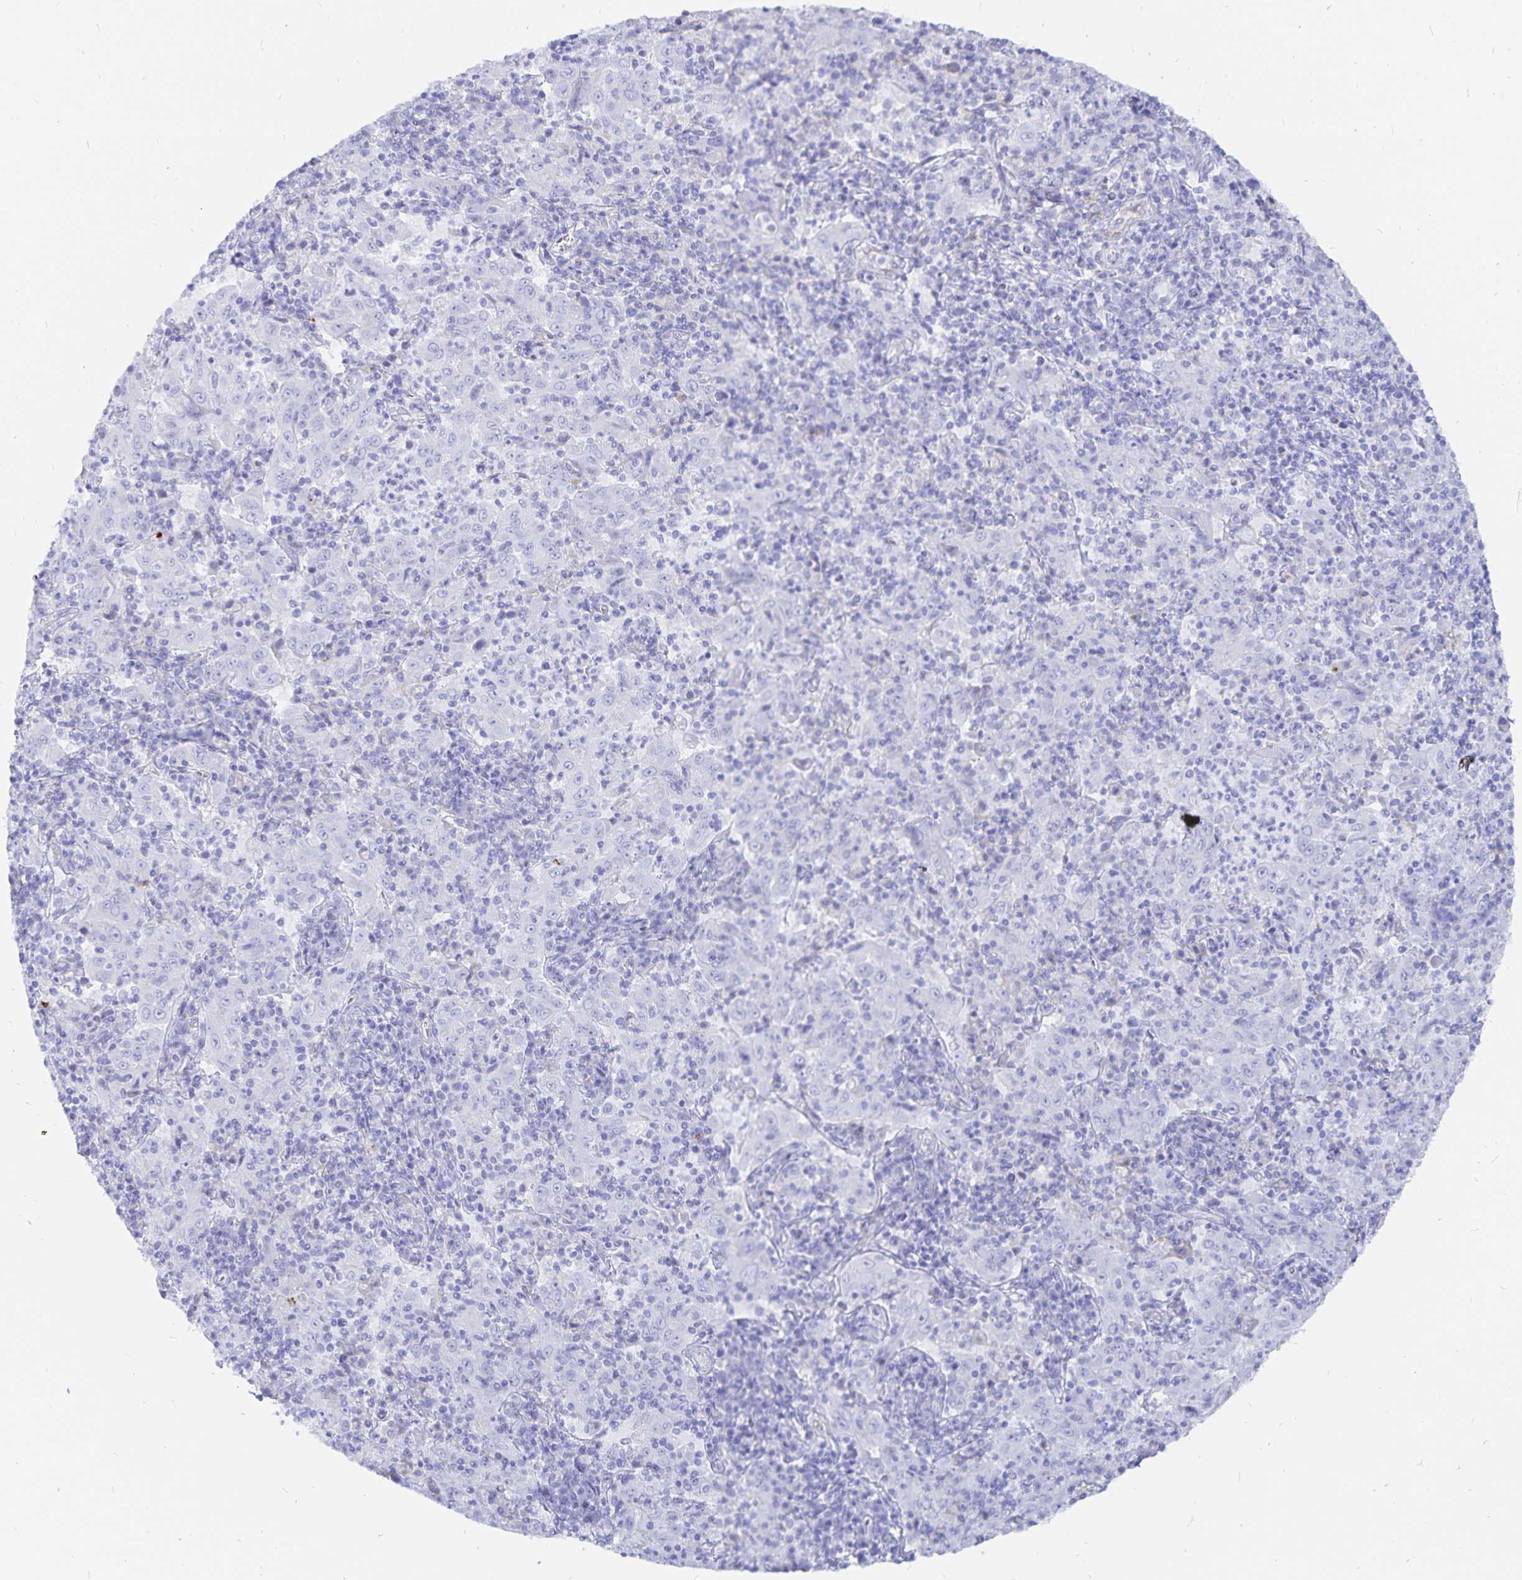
{"staining": {"intensity": "negative", "quantity": "none", "location": "none"}, "tissue": "pancreatic cancer", "cell_type": "Tumor cells", "image_type": "cancer", "snomed": [{"axis": "morphology", "description": "Adenocarcinoma, NOS"}, {"axis": "topography", "description": "Pancreas"}], "caption": "Immunohistochemistry (IHC) histopathology image of neoplastic tissue: human pancreatic adenocarcinoma stained with DAB (3,3'-diaminobenzidine) reveals no significant protein positivity in tumor cells. (Brightfield microscopy of DAB IHC at high magnification).", "gene": "INSL5", "patient": {"sex": "male", "age": 63}}